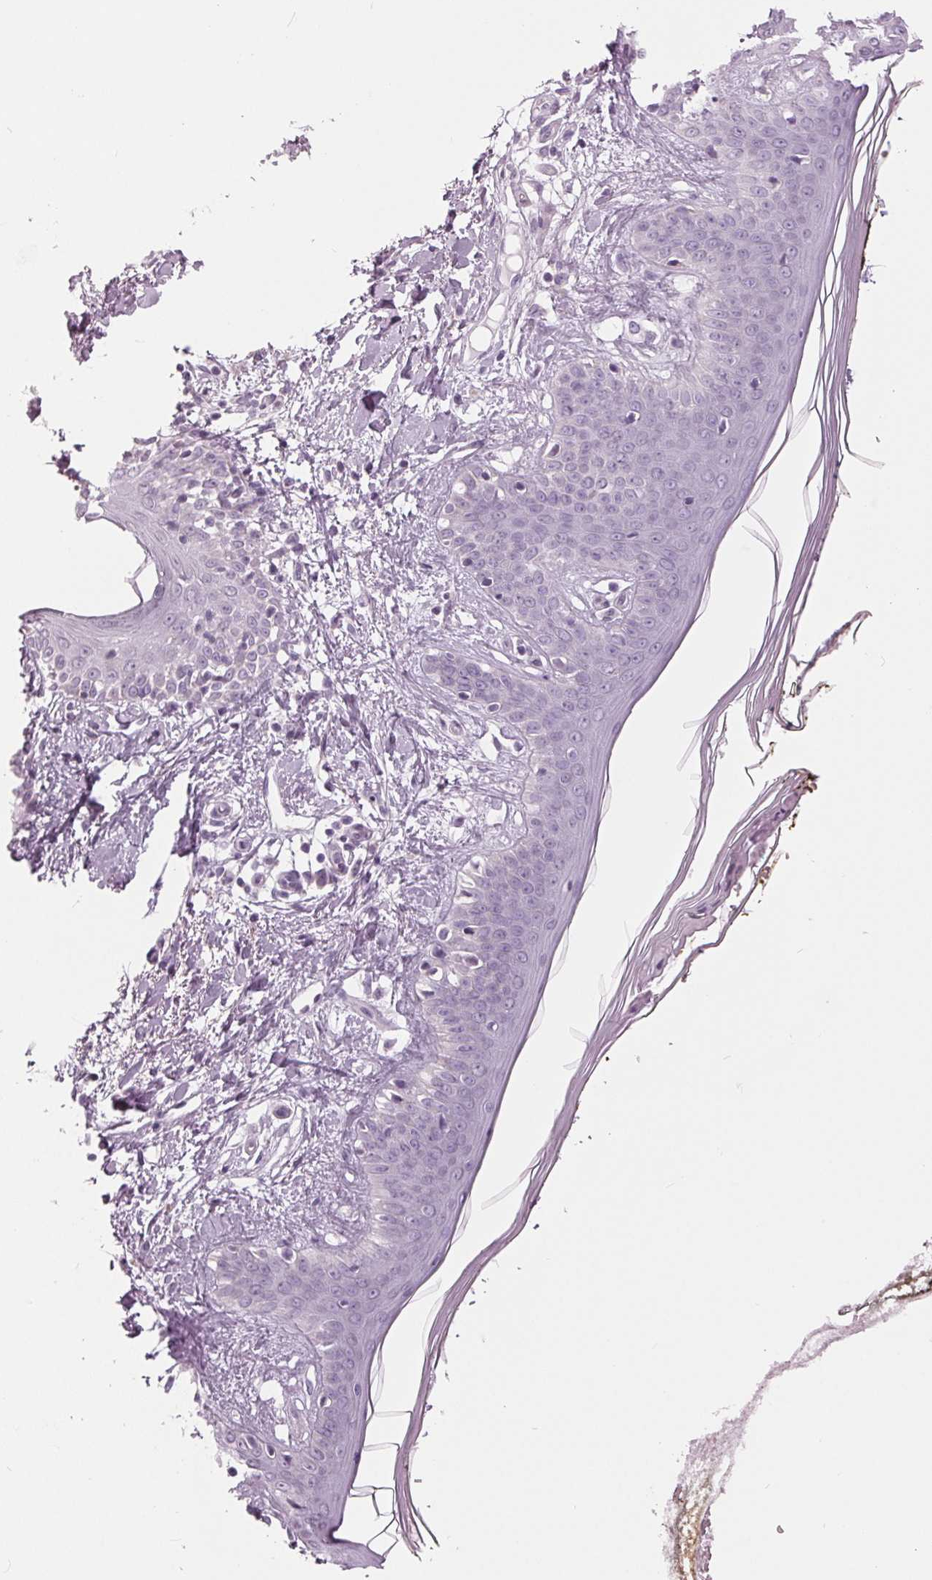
{"staining": {"intensity": "negative", "quantity": "none", "location": "none"}, "tissue": "skin", "cell_type": "Fibroblasts", "image_type": "normal", "snomed": [{"axis": "morphology", "description": "Normal tissue, NOS"}, {"axis": "topography", "description": "Skin"}], "caption": "An immunohistochemistry (IHC) photomicrograph of unremarkable skin is shown. There is no staining in fibroblasts of skin. (DAB IHC with hematoxylin counter stain).", "gene": "SAMD4A", "patient": {"sex": "female", "age": 34}}